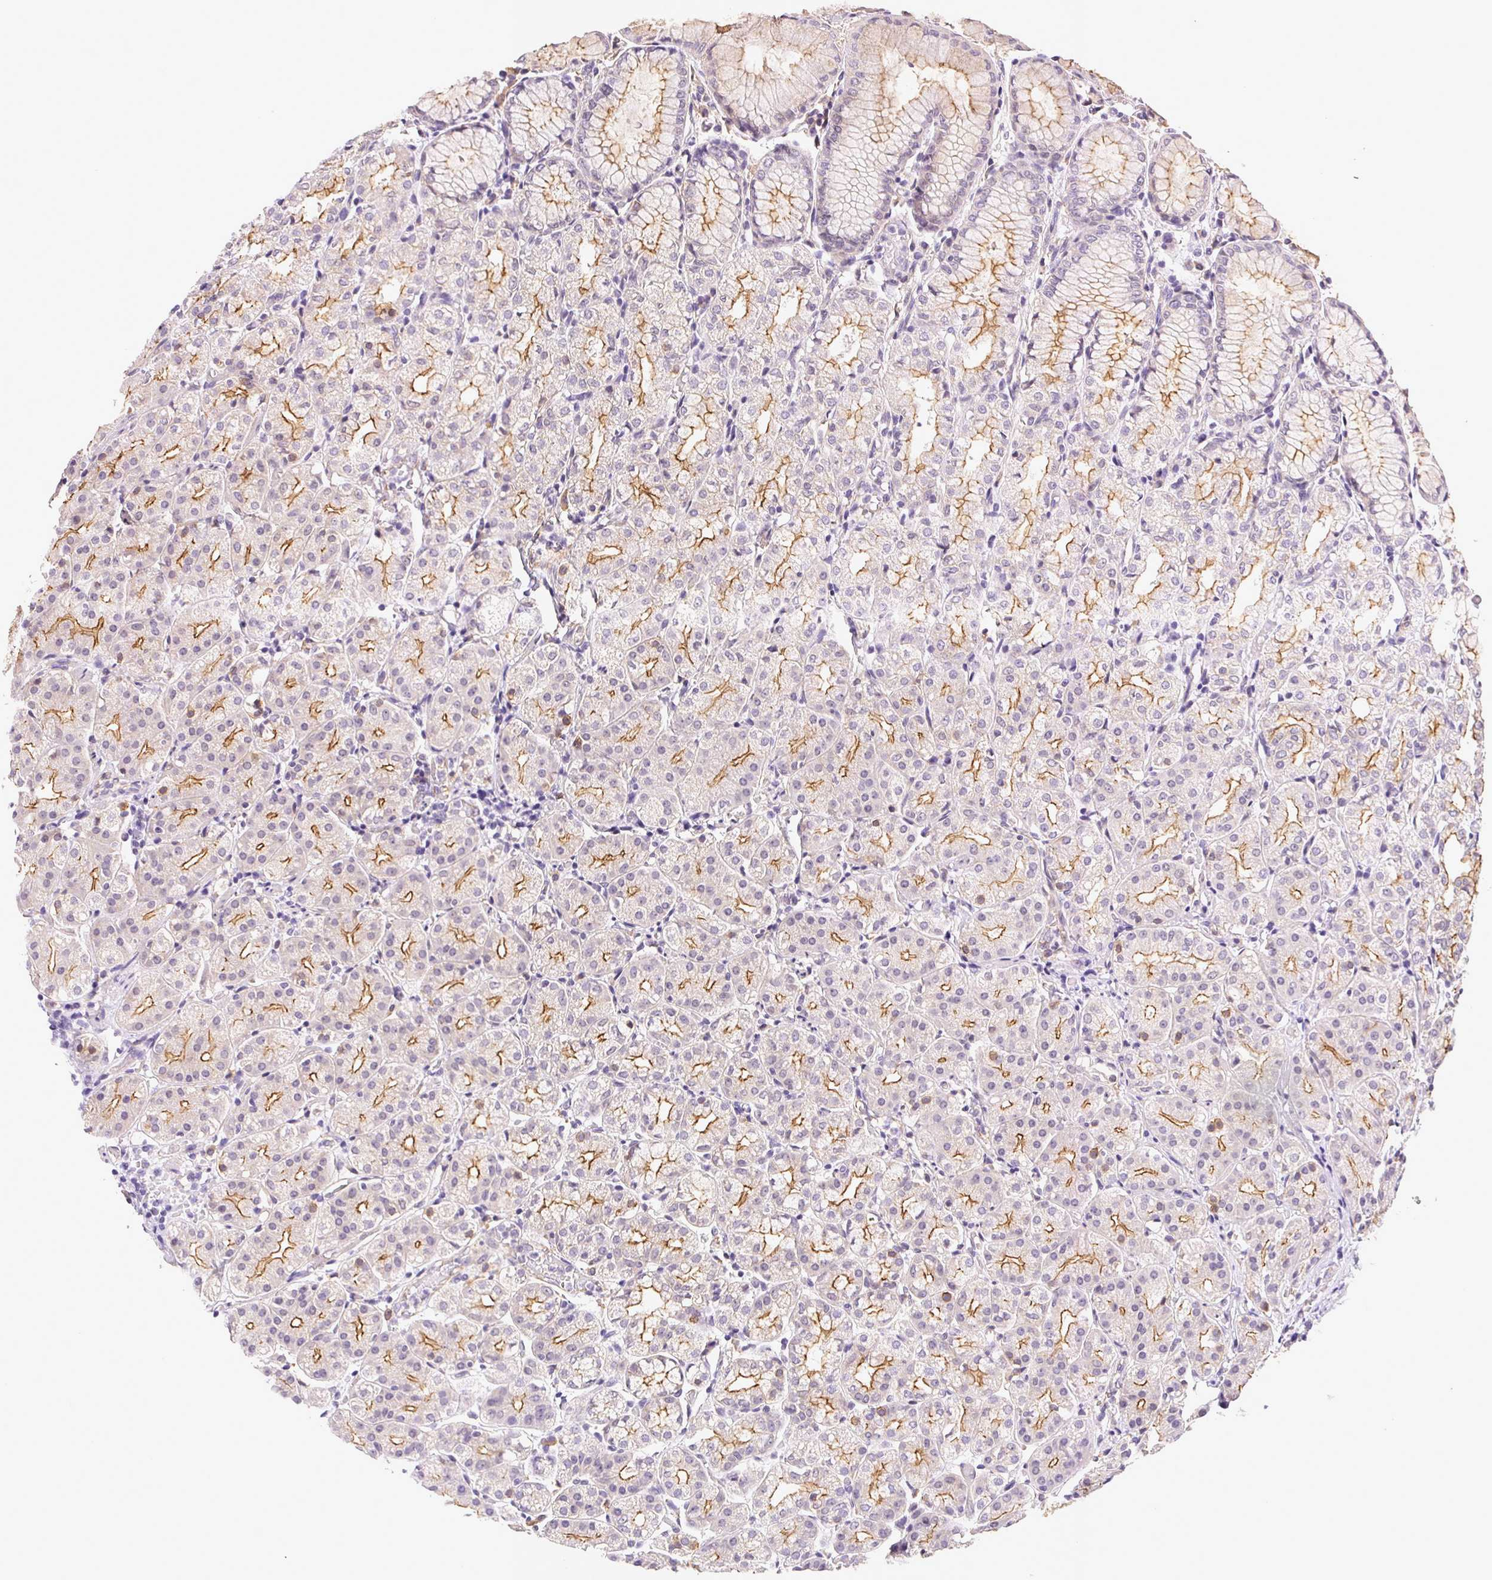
{"staining": {"intensity": "strong", "quantity": "25%-75%", "location": "cytoplasmic/membranous"}, "tissue": "stomach", "cell_type": "Glandular cells", "image_type": "normal", "snomed": [{"axis": "morphology", "description": "Normal tissue, NOS"}, {"axis": "topography", "description": "Stomach"}], "caption": "Strong cytoplasmic/membranous positivity is seen in approximately 25%-75% of glandular cells in normal stomach. (DAB (3,3'-diaminobenzidine) IHC with brightfield microscopy, high magnification).", "gene": "CSN1S1", "patient": {"sex": "female", "age": 57}}